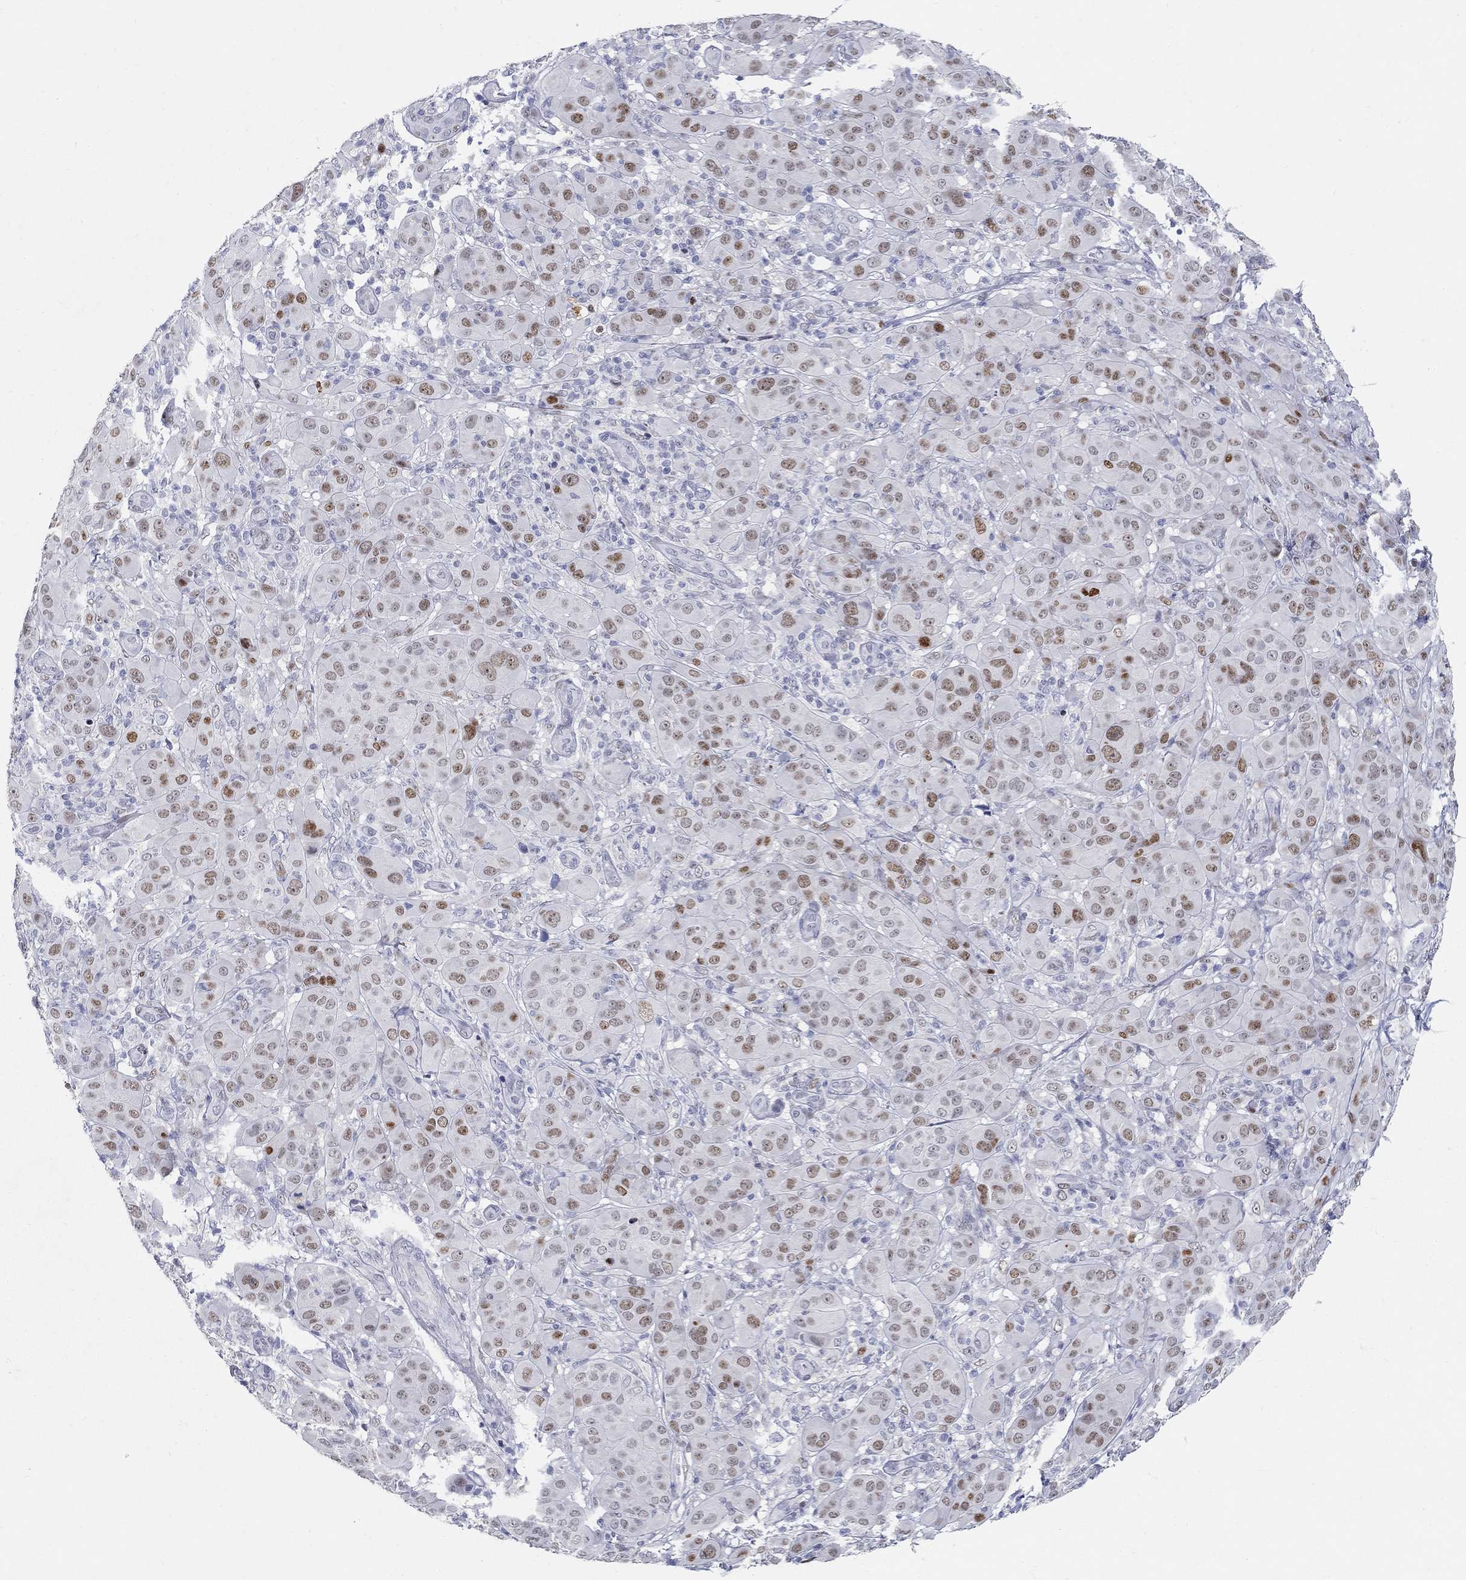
{"staining": {"intensity": "moderate", "quantity": "25%-75%", "location": "nuclear"}, "tissue": "melanoma", "cell_type": "Tumor cells", "image_type": "cancer", "snomed": [{"axis": "morphology", "description": "Malignant melanoma, NOS"}, {"axis": "topography", "description": "Skin"}], "caption": "Melanoma stained for a protein exhibits moderate nuclear positivity in tumor cells.", "gene": "RAPGEF5", "patient": {"sex": "female", "age": 87}}